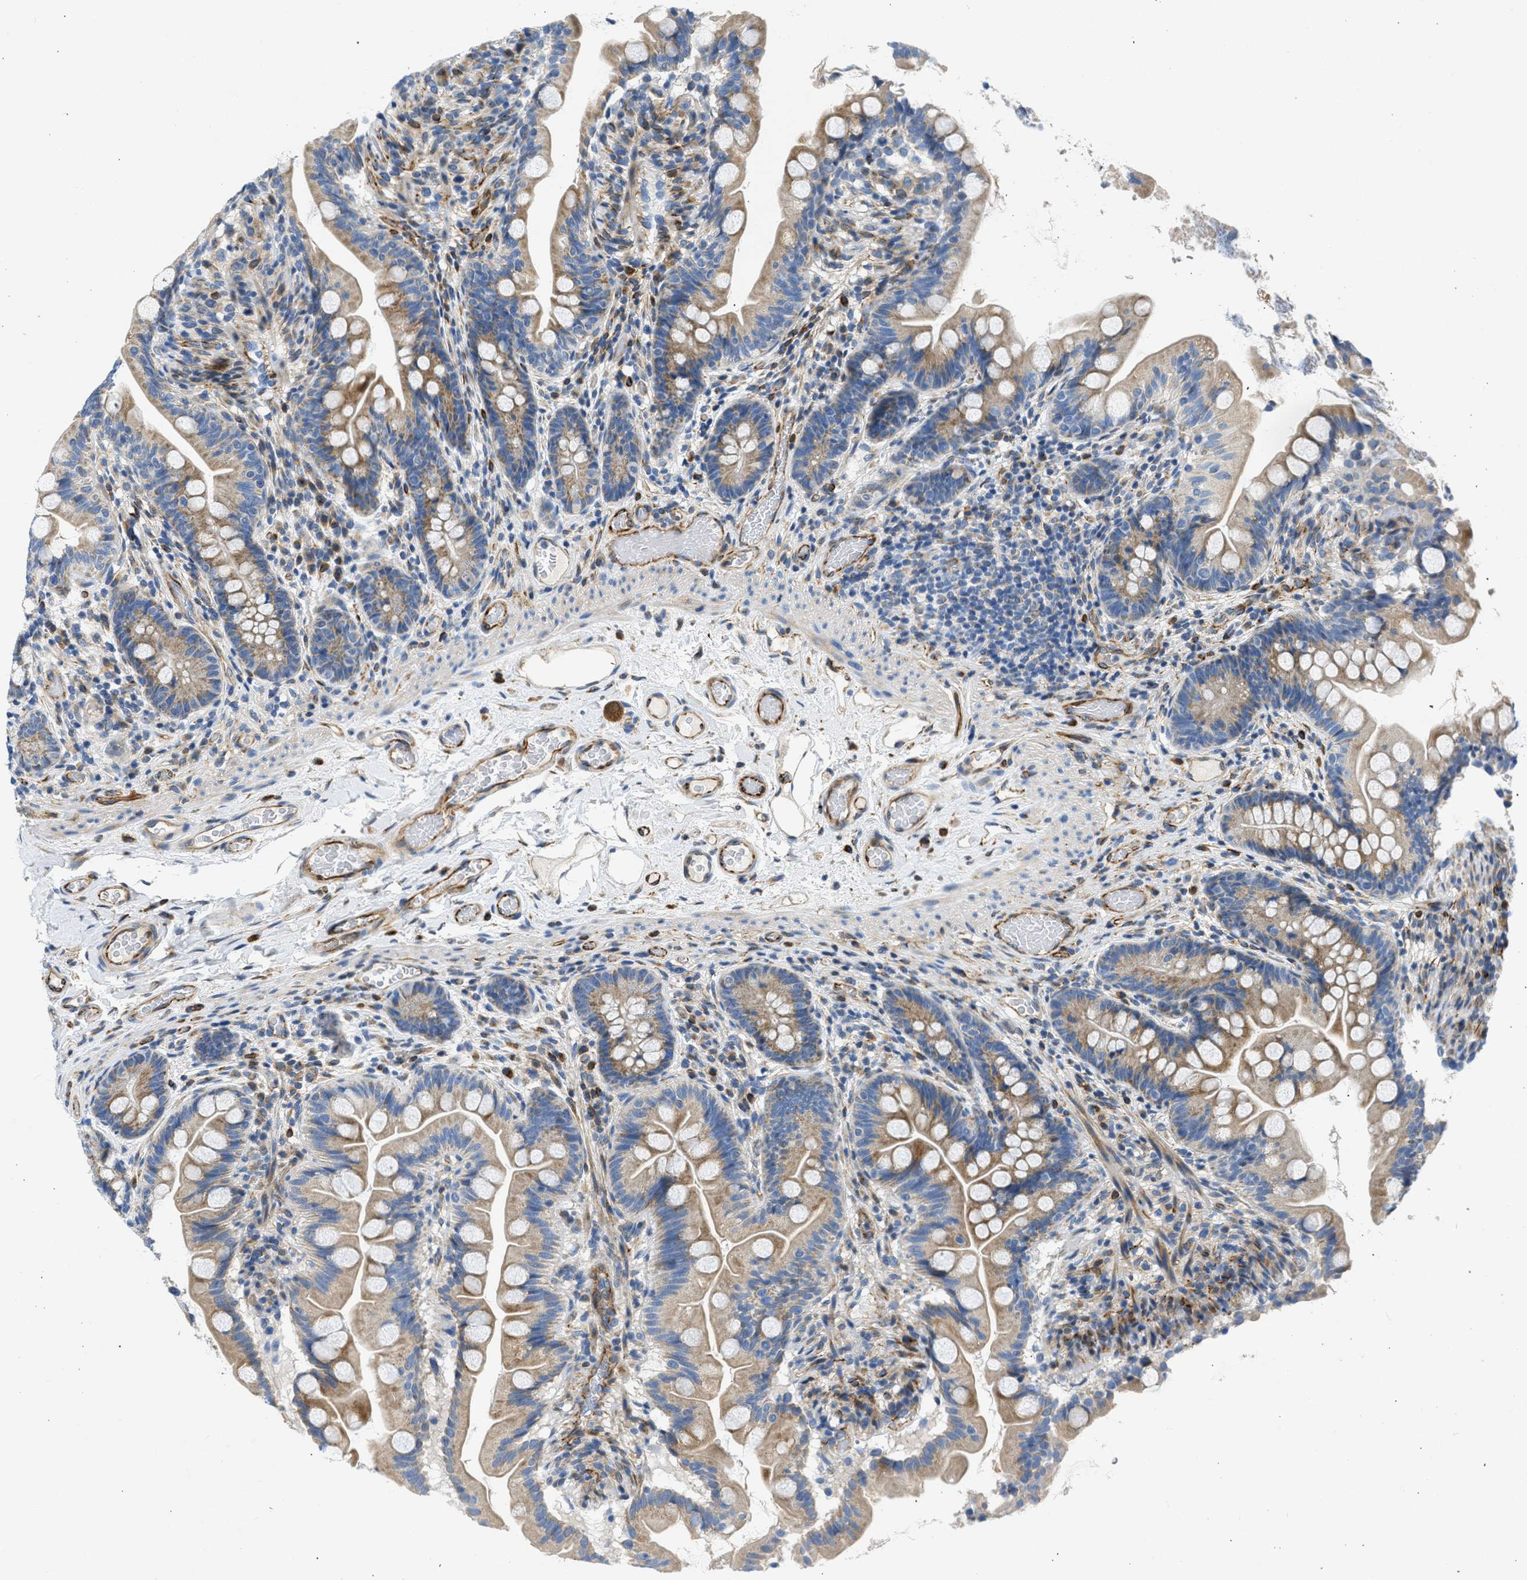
{"staining": {"intensity": "moderate", "quantity": "25%-75%", "location": "cytoplasmic/membranous"}, "tissue": "small intestine", "cell_type": "Glandular cells", "image_type": "normal", "snomed": [{"axis": "morphology", "description": "Normal tissue, NOS"}, {"axis": "topography", "description": "Small intestine"}], "caption": "Protein positivity by immunohistochemistry (IHC) displays moderate cytoplasmic/membranous positivity in about 25%-75% of glandular cells in normal small intestine.", "gene": "ULK4", "patient": {"sex": "female", "age": 56}}